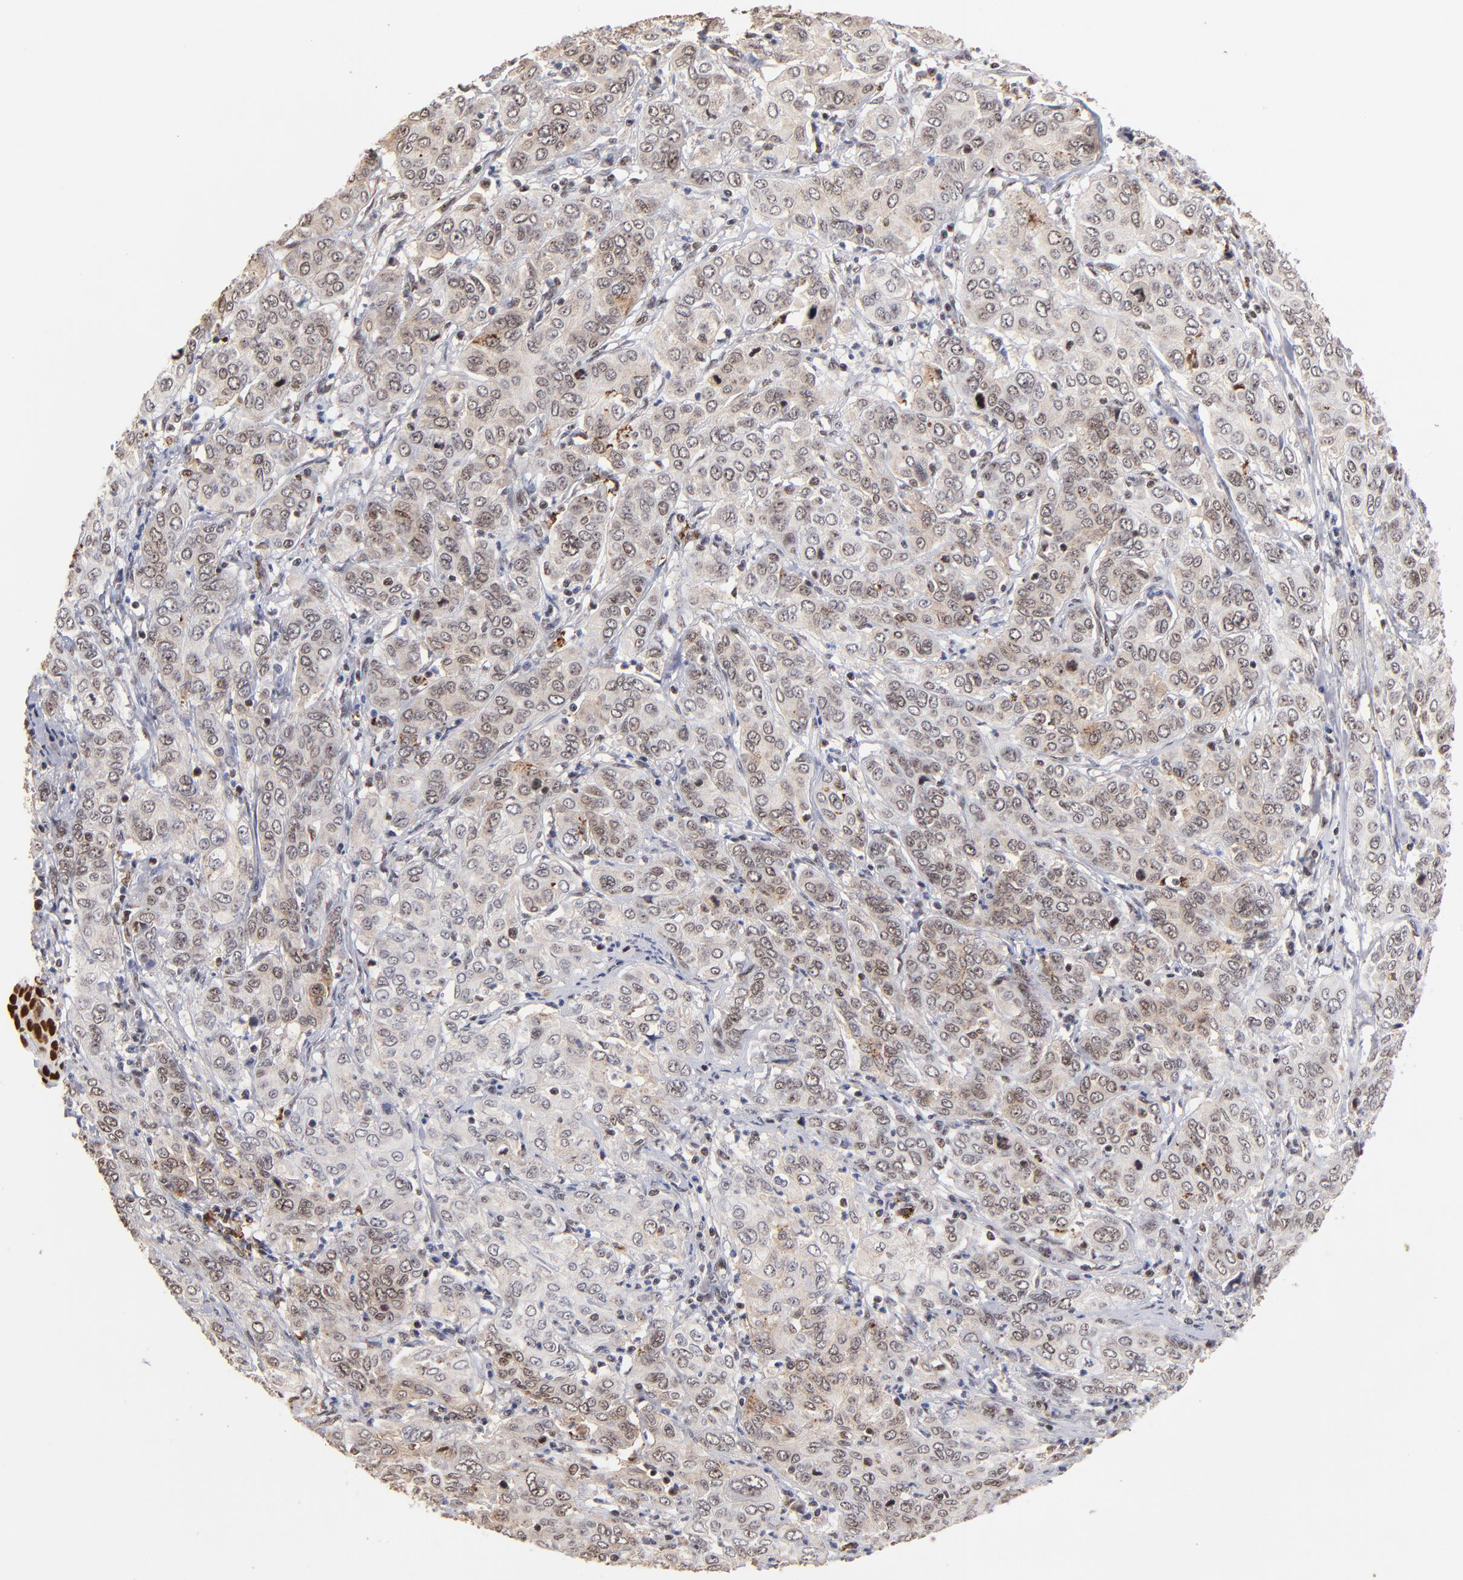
{"staining": {"intensity": "moderate", "quantity": ">75%", "location": "cytoplasmic/membranous,nuclear"}, "tissue": "cervical cancer", "cell_type": "Tumor cells", "image_type": "cancer", "snomed": [{"axis": "morphology", "description": "Squamous cell carcinoma, NOS"}, {"axis": "topography", "description": "Cervix"}], "caption": "Cervical cancer stained with DAB immunohistochemistry demonstrates medium levels of moderate cytoplasmic/membranous and nuclear positivity in approximately >75% of tumor cells.", "gene": "ZNF146", "patient": {"sex": "female", "age": 38}}